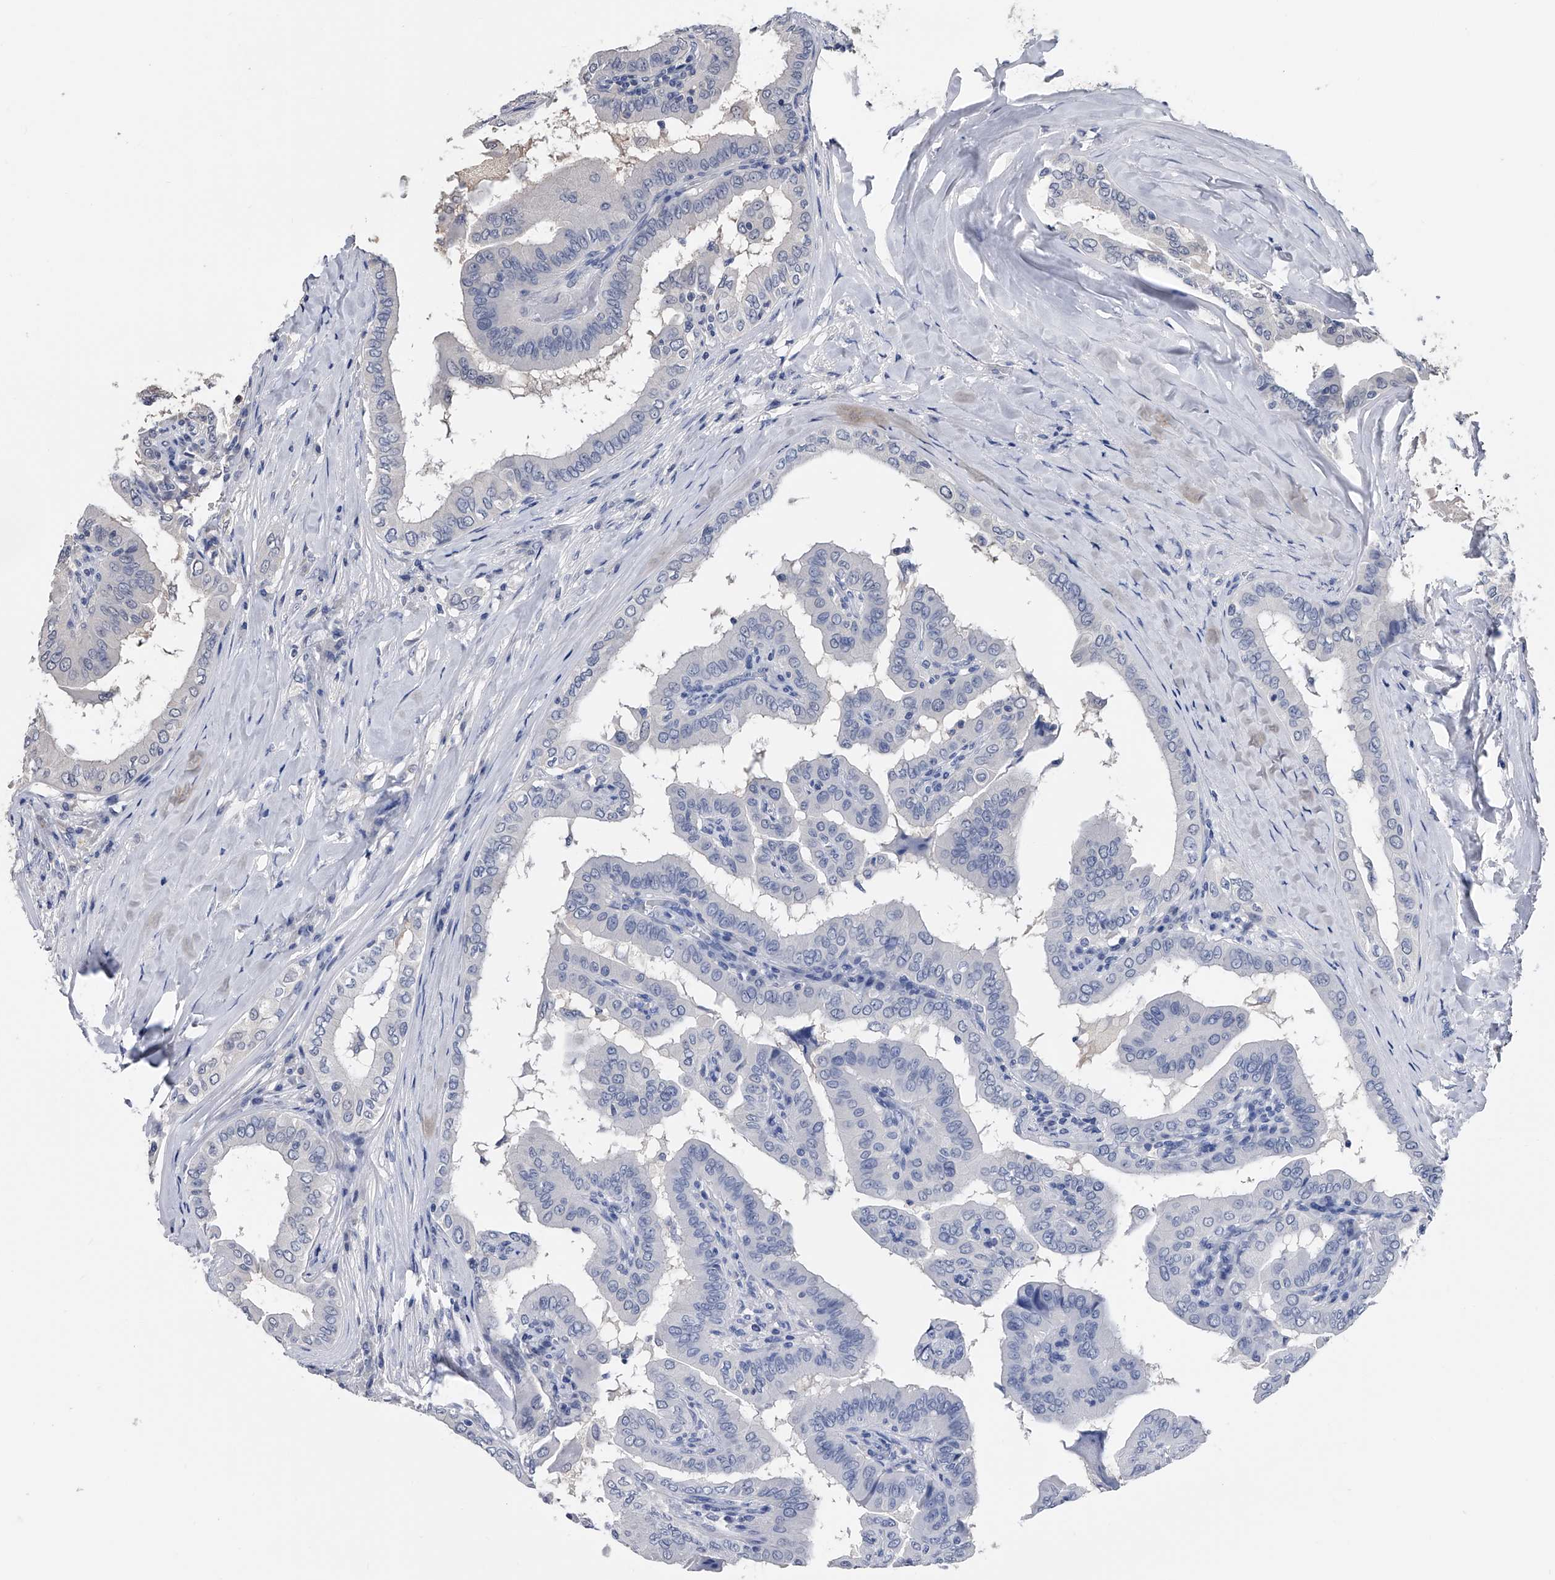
{"staining": {"intensity": "negative", "quantity": "none", "location": "none"}, "tissue": "thyroid cancer", "cell_type": "Tumor cells", "image_type": "cancer", "snomed": [{"axis": "morphology", "description": "Papillary adenocarcinoma, NOS"}, {"axis": "topography", "description": "Thyroid gland"}], "caption": "Immunohistochemistry (IHC) of human thyroid cancer reveals no positivity in tumor cells. The staining is performed using DAB brown chromogen with nuclei counter-stained in using hematoxylin.", "gene": "EFCAB7", "patient": {"sex": "male", "age": 33}}